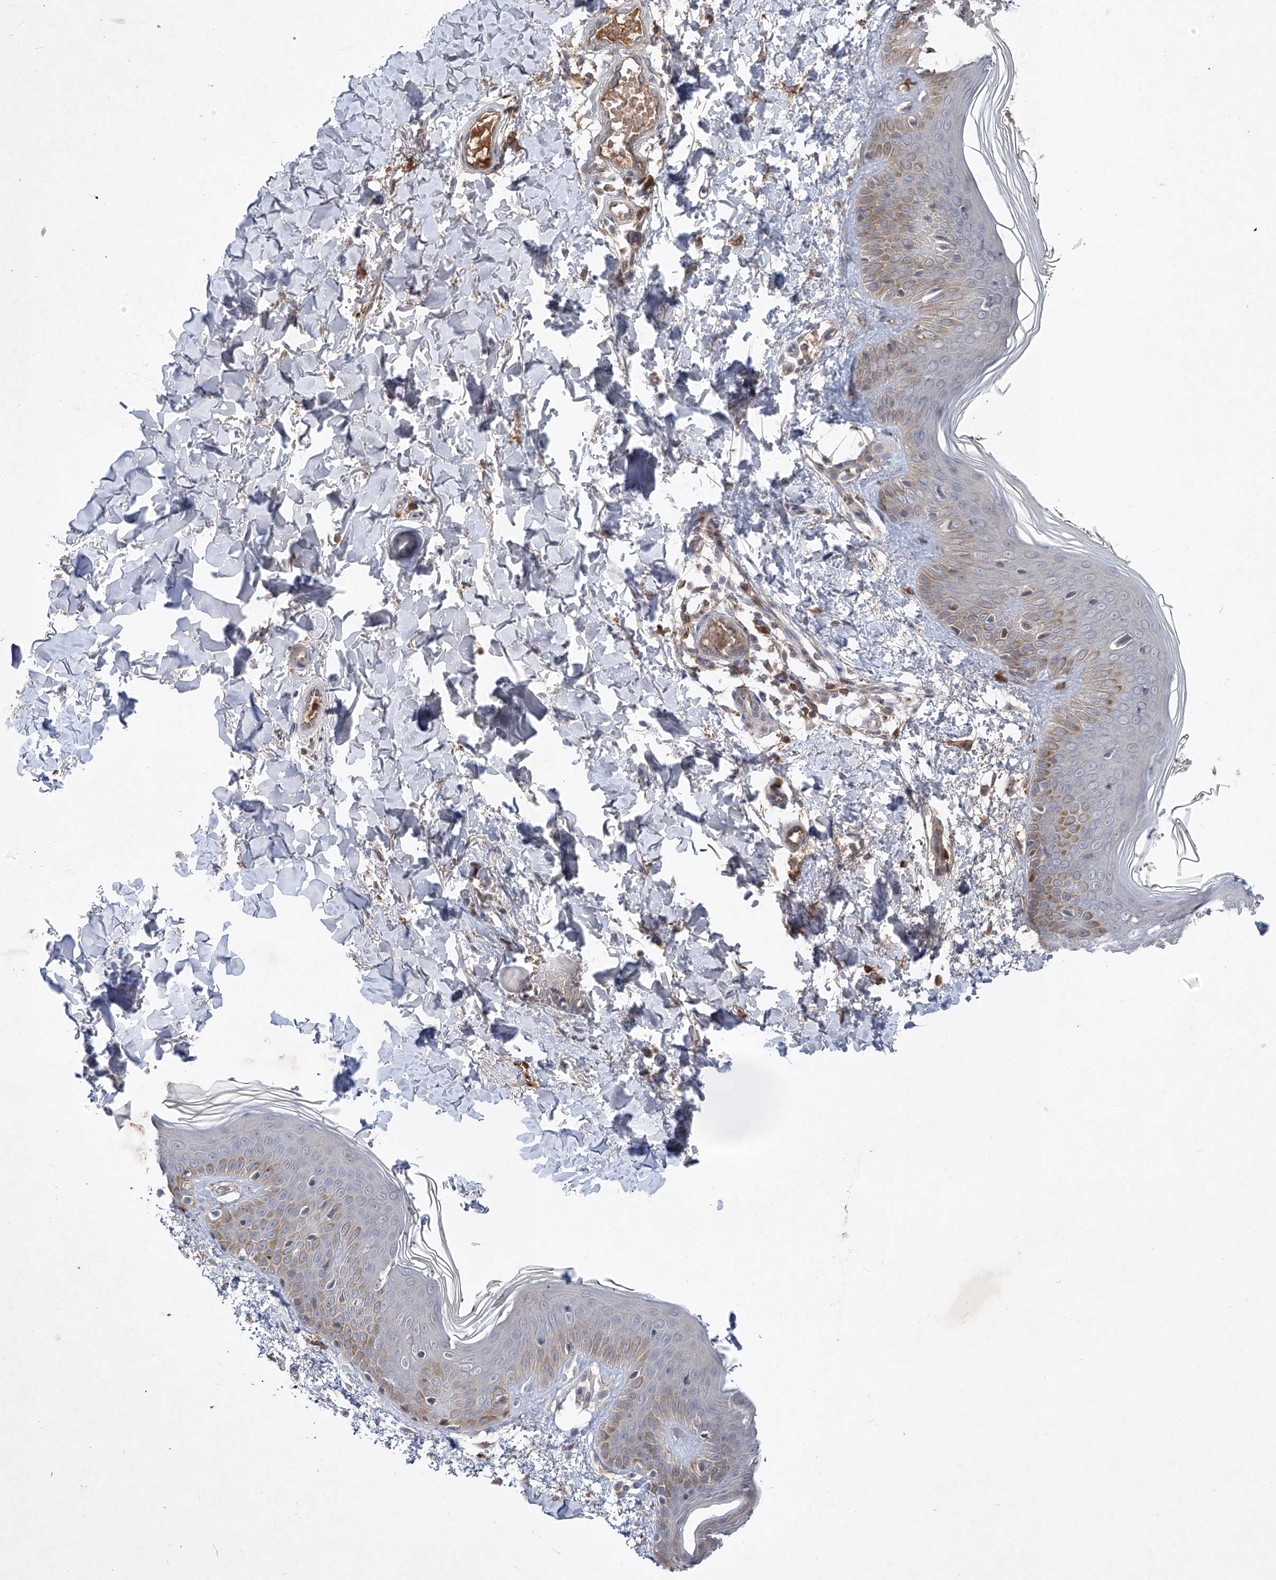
{"staining": {"intensity": "weak", "quantity": "25%-75%", "location": "cytoplasmic/membranous"}, "tissue": "skin", "cell_type": "Fibroblasts", "image_type": "normal", "snomed": [{"axis": "morphology", "description": "Normal tissue, NOS"}, {"axis": "topography", "description": "Skin"}], "caption": "Human skin stained with a protein marker shows weak staining in fibroblasts.", "gene": "FAM135A", "patient": {"sex": "male", "age": 37}}